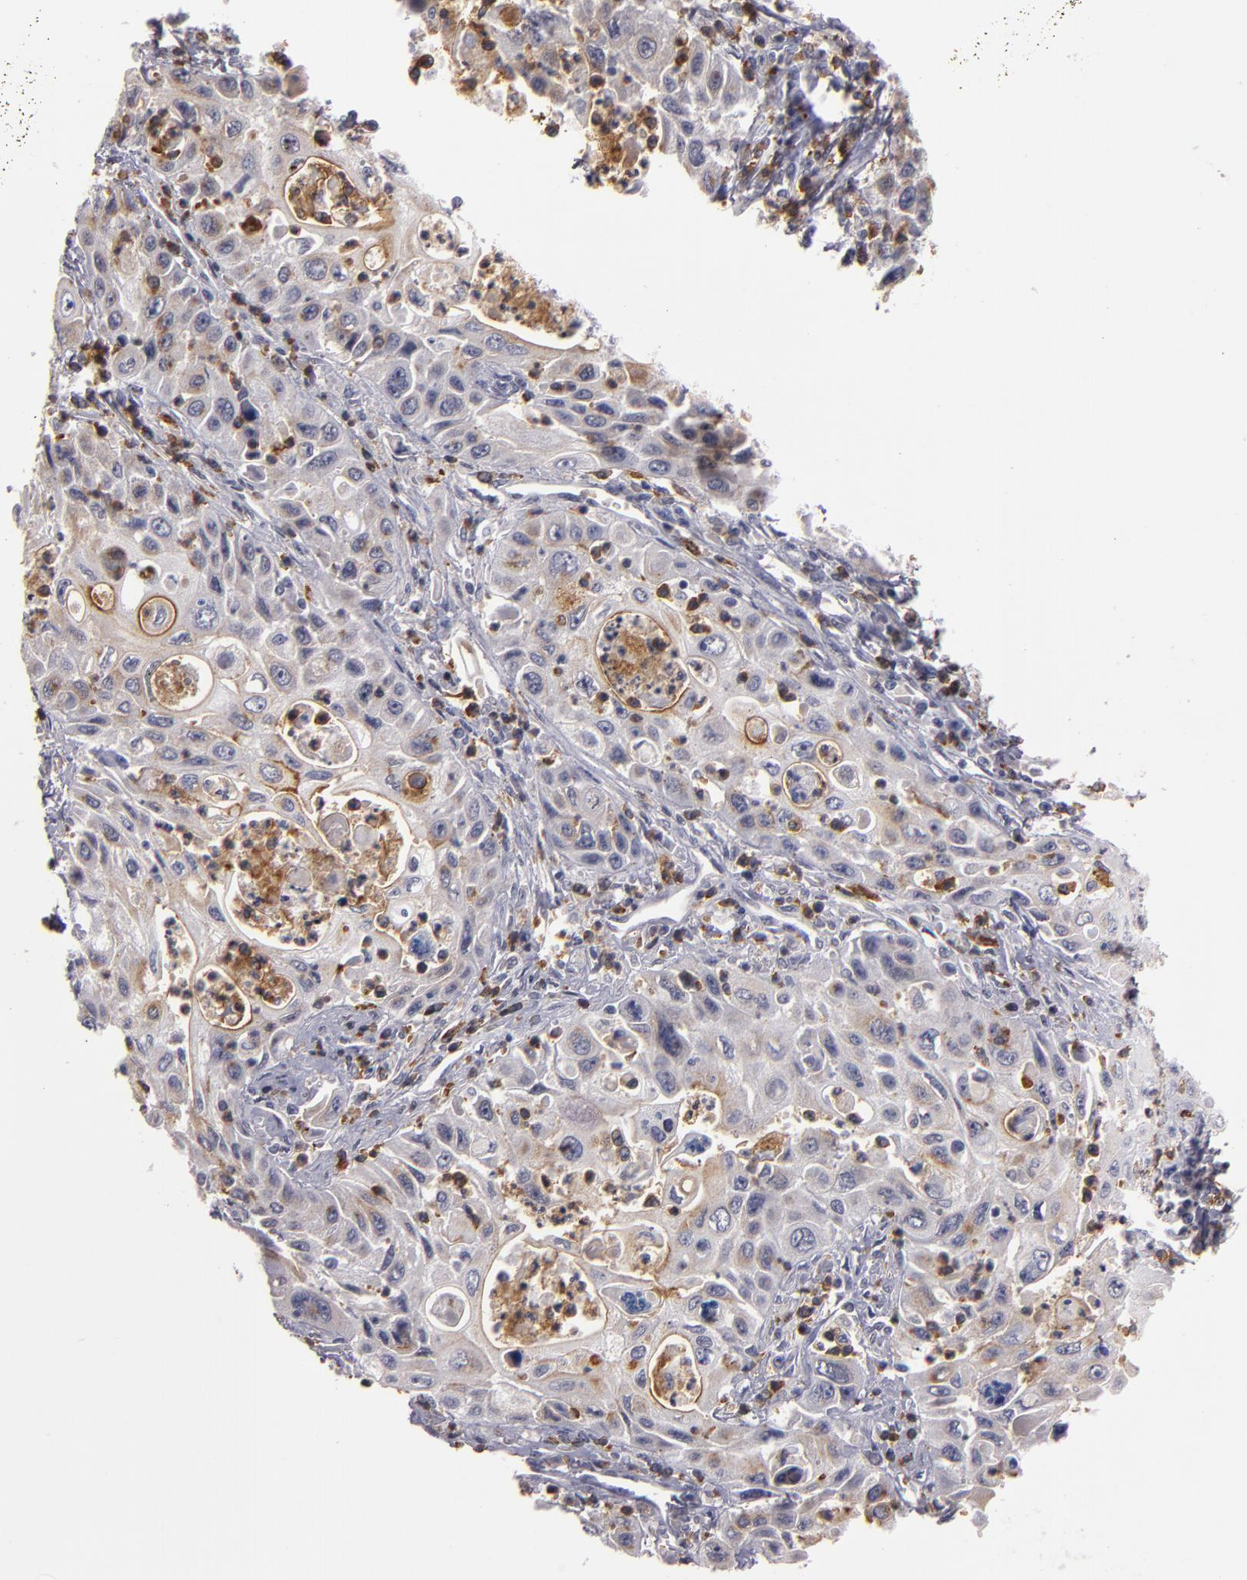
{"staining": {"intensity": "weak", "quantity": ">75%", "location": "cytoplasmic/membranous"}, "tissue": "pancreatic cancer", "cell_type": "Tumor cells", "image_type": "cancer", "snomed": [{"axis": "morphology", "description": "Adenocarcinoma, NOS"}, {"axis": "topography", "description": "Pancreas"}], "caption": "Immunohistochemical staining of human pancreatic cancer reveals weak cytoplasmic/membranous protein staining in about >75% of tumor cells. (IHC, brightfield microscopy, high magnification).", "gene": "STX3", "patient": {"sex": "male", "age": 70}}